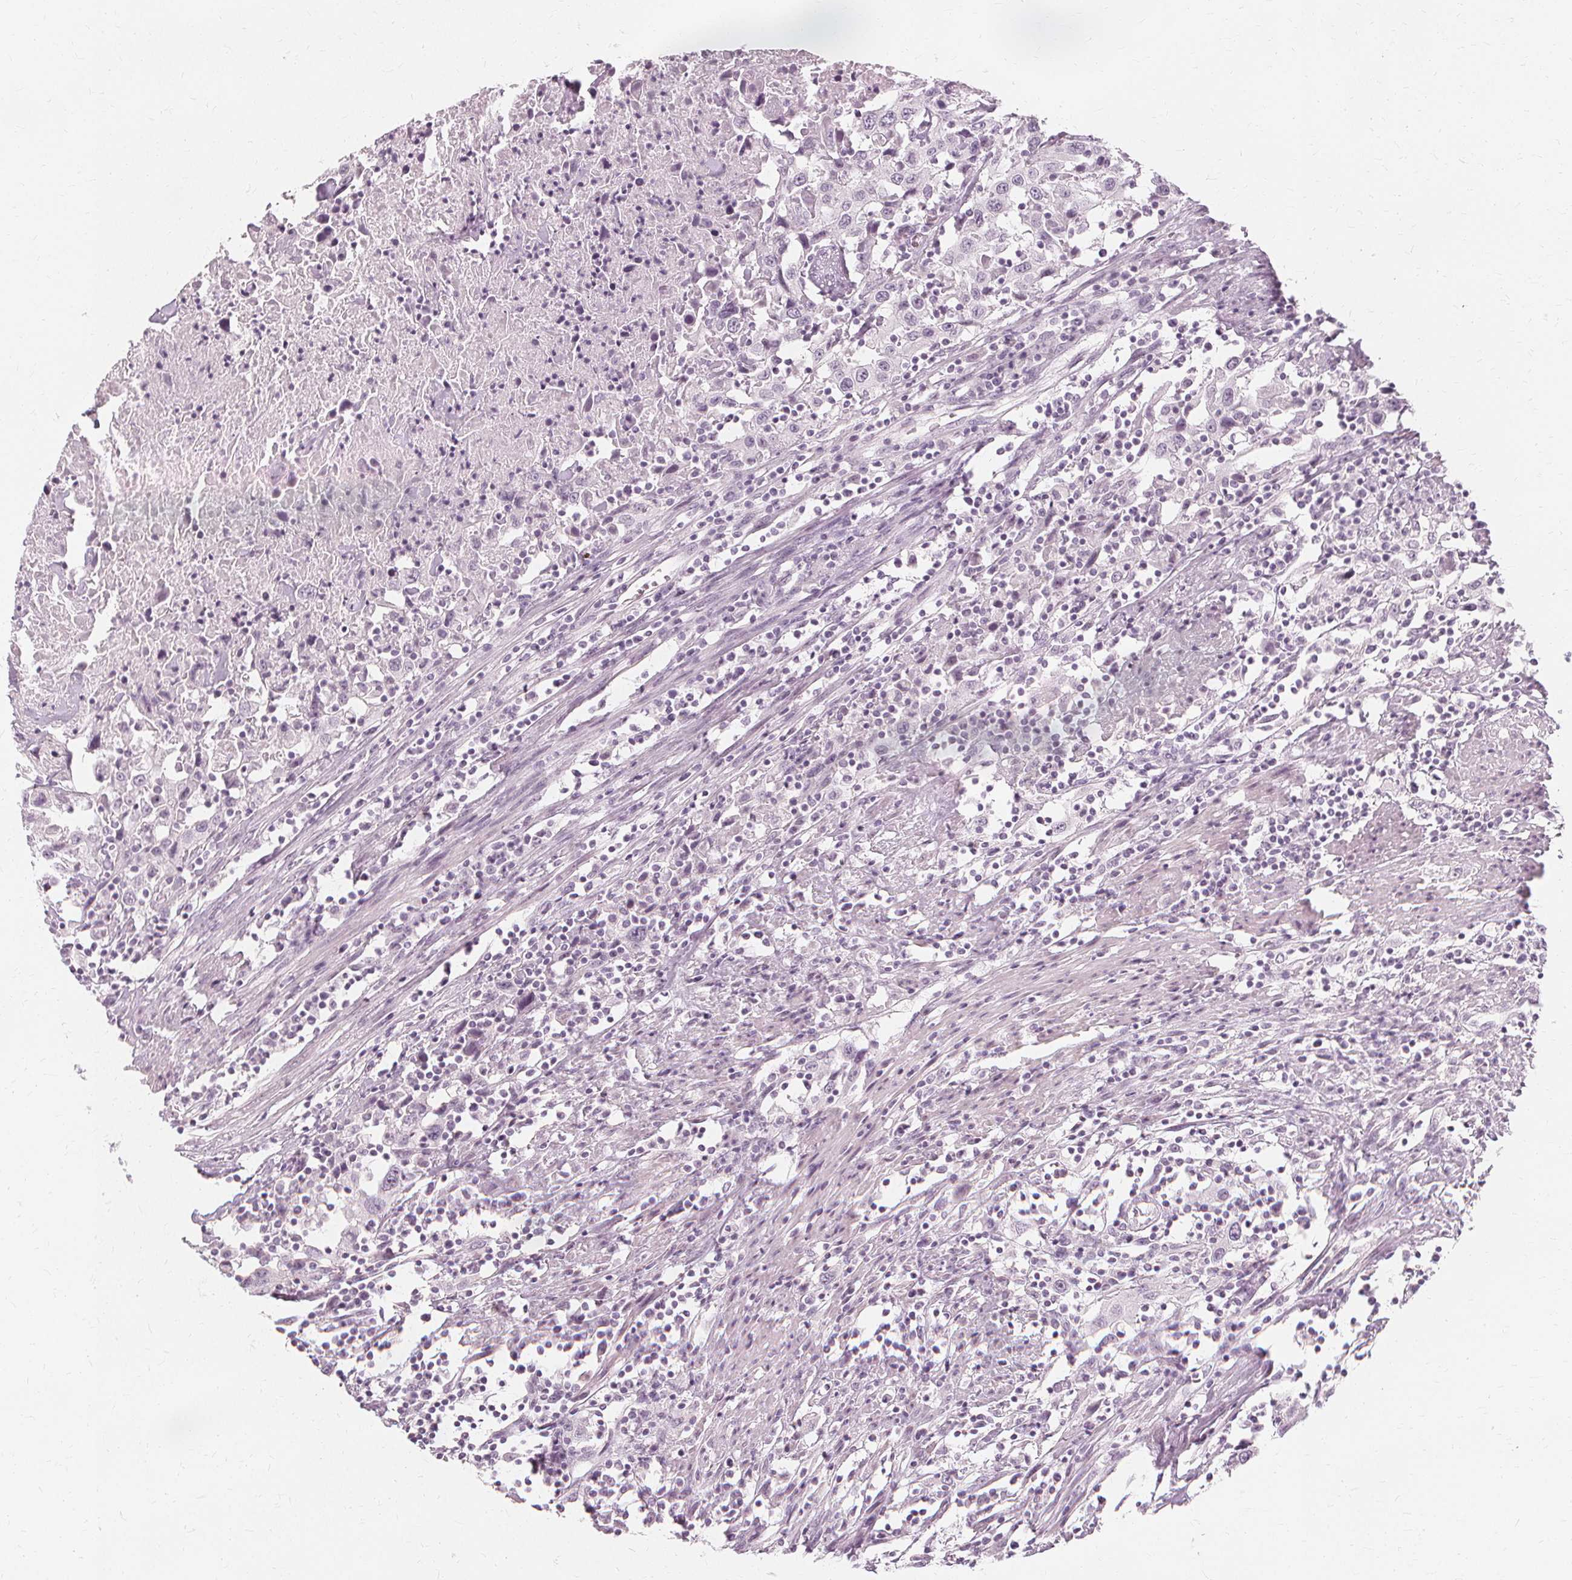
{"staining": {"intensity": "negative", "quantity": "none", "location": "none"}, "tissue": "urothelial cancer", "cell_type": "Tumor cells", "image_type": "cancer", "snomed": [{"axis": "morphology", "description": "Urothelial carcinoma, High grade"}, {"axis": "topography", "description": "Urinary bladder"}], "caption": "High power microscopy photomicrograph of an immunohistochemistry (IHC) histopathology image of high-grade urothelial carcinoma, revealing no significant expression in tumor cells.", "gene": "NXPE1", "patient": {"sex": "male", "age": 61}}